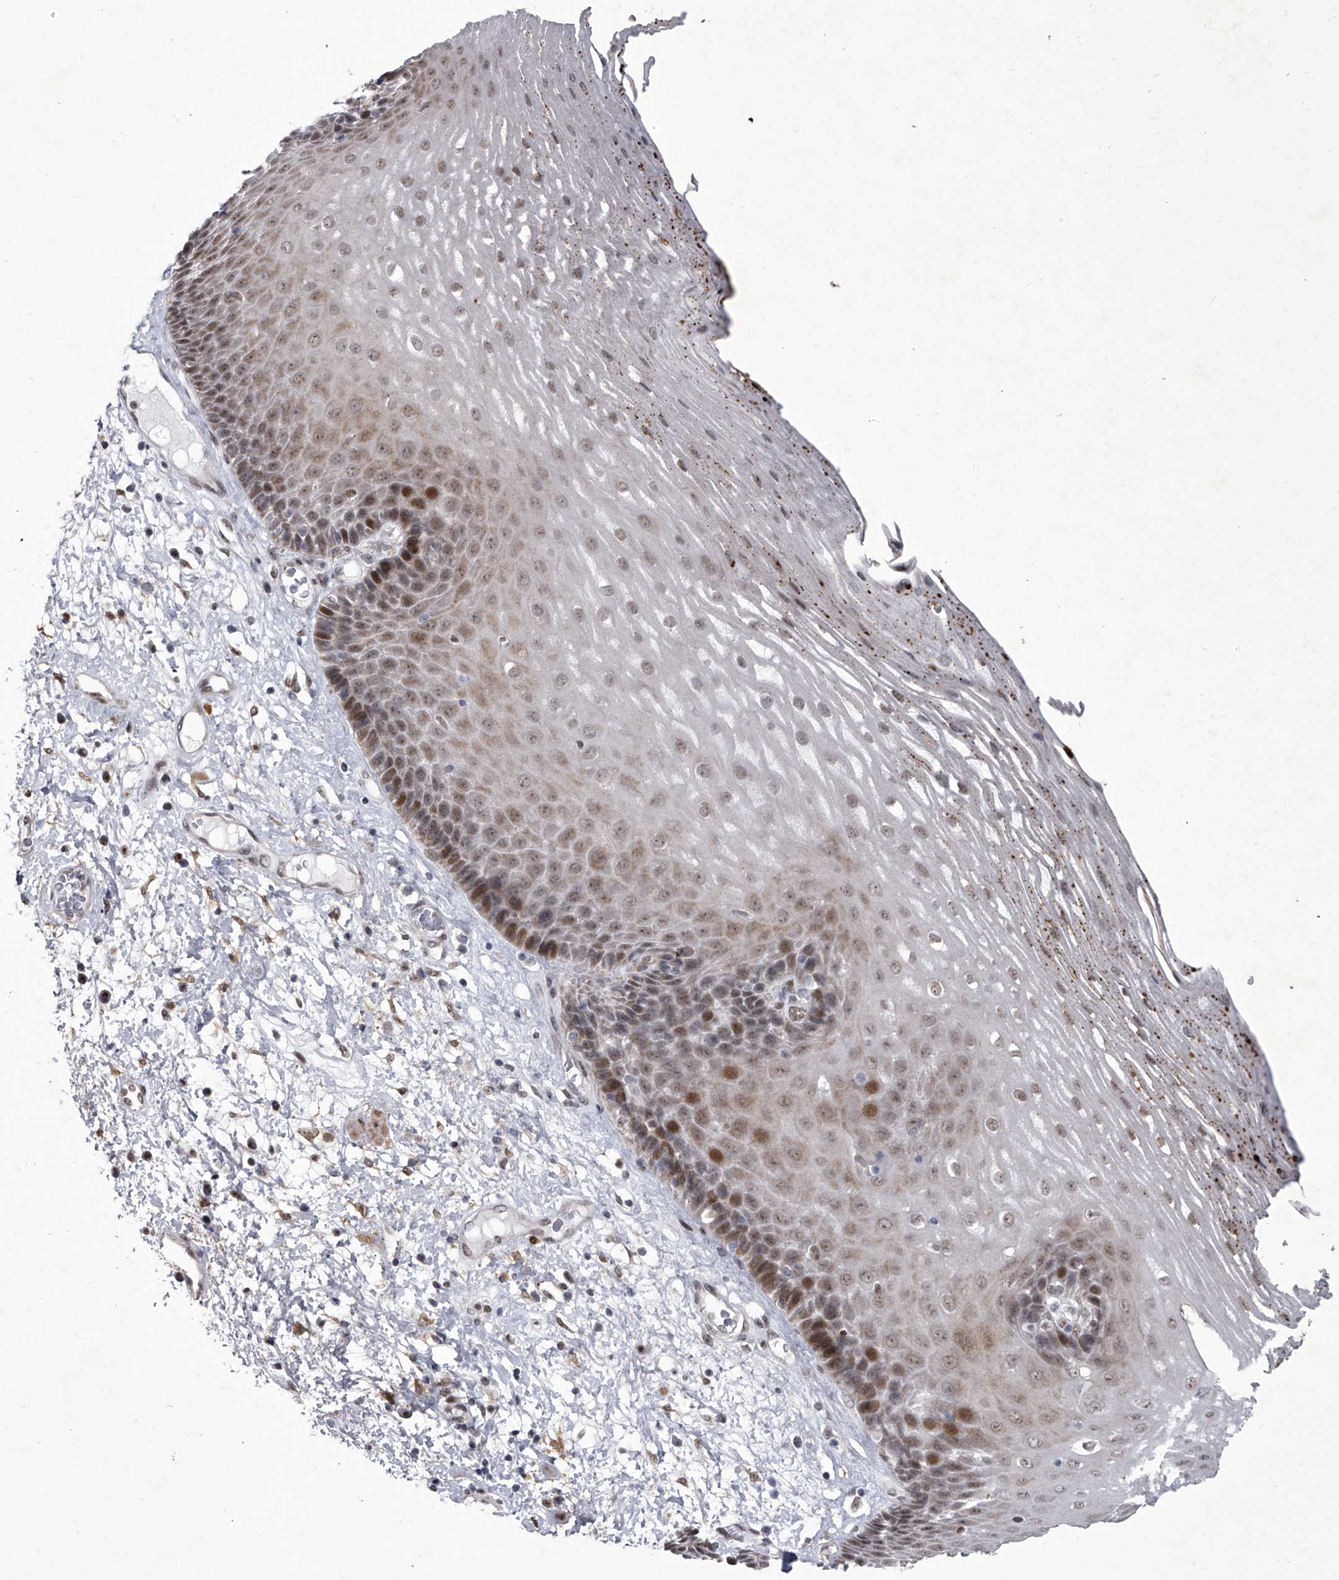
{"staining": {"intensity": "moderate", "quantity": "25%-75%", "location": "nuclear"}, "tissue": "esophagus", "cell_type": "Squamous epithelial cells", "image_type": "normal", "snomed": [{"axis": "morphology", "description": "Normal tissue, NOS"}, {"axis": "morphology", "description": "Adenocarcinoma, NOS"}, {"axis": "topography", "description": "Esophagus"}], "caption": "Protein expression analysis of normal esophagus demonstrates moderate nuclear staining in about 25%-75% of squamous epithelial cells. (DAB (3,3'-diaminobenzidine) IHC with brightfield microscopy, high magnification).", "gene": "MLLT1", "patient": {"sex": "male", "age": 62}}